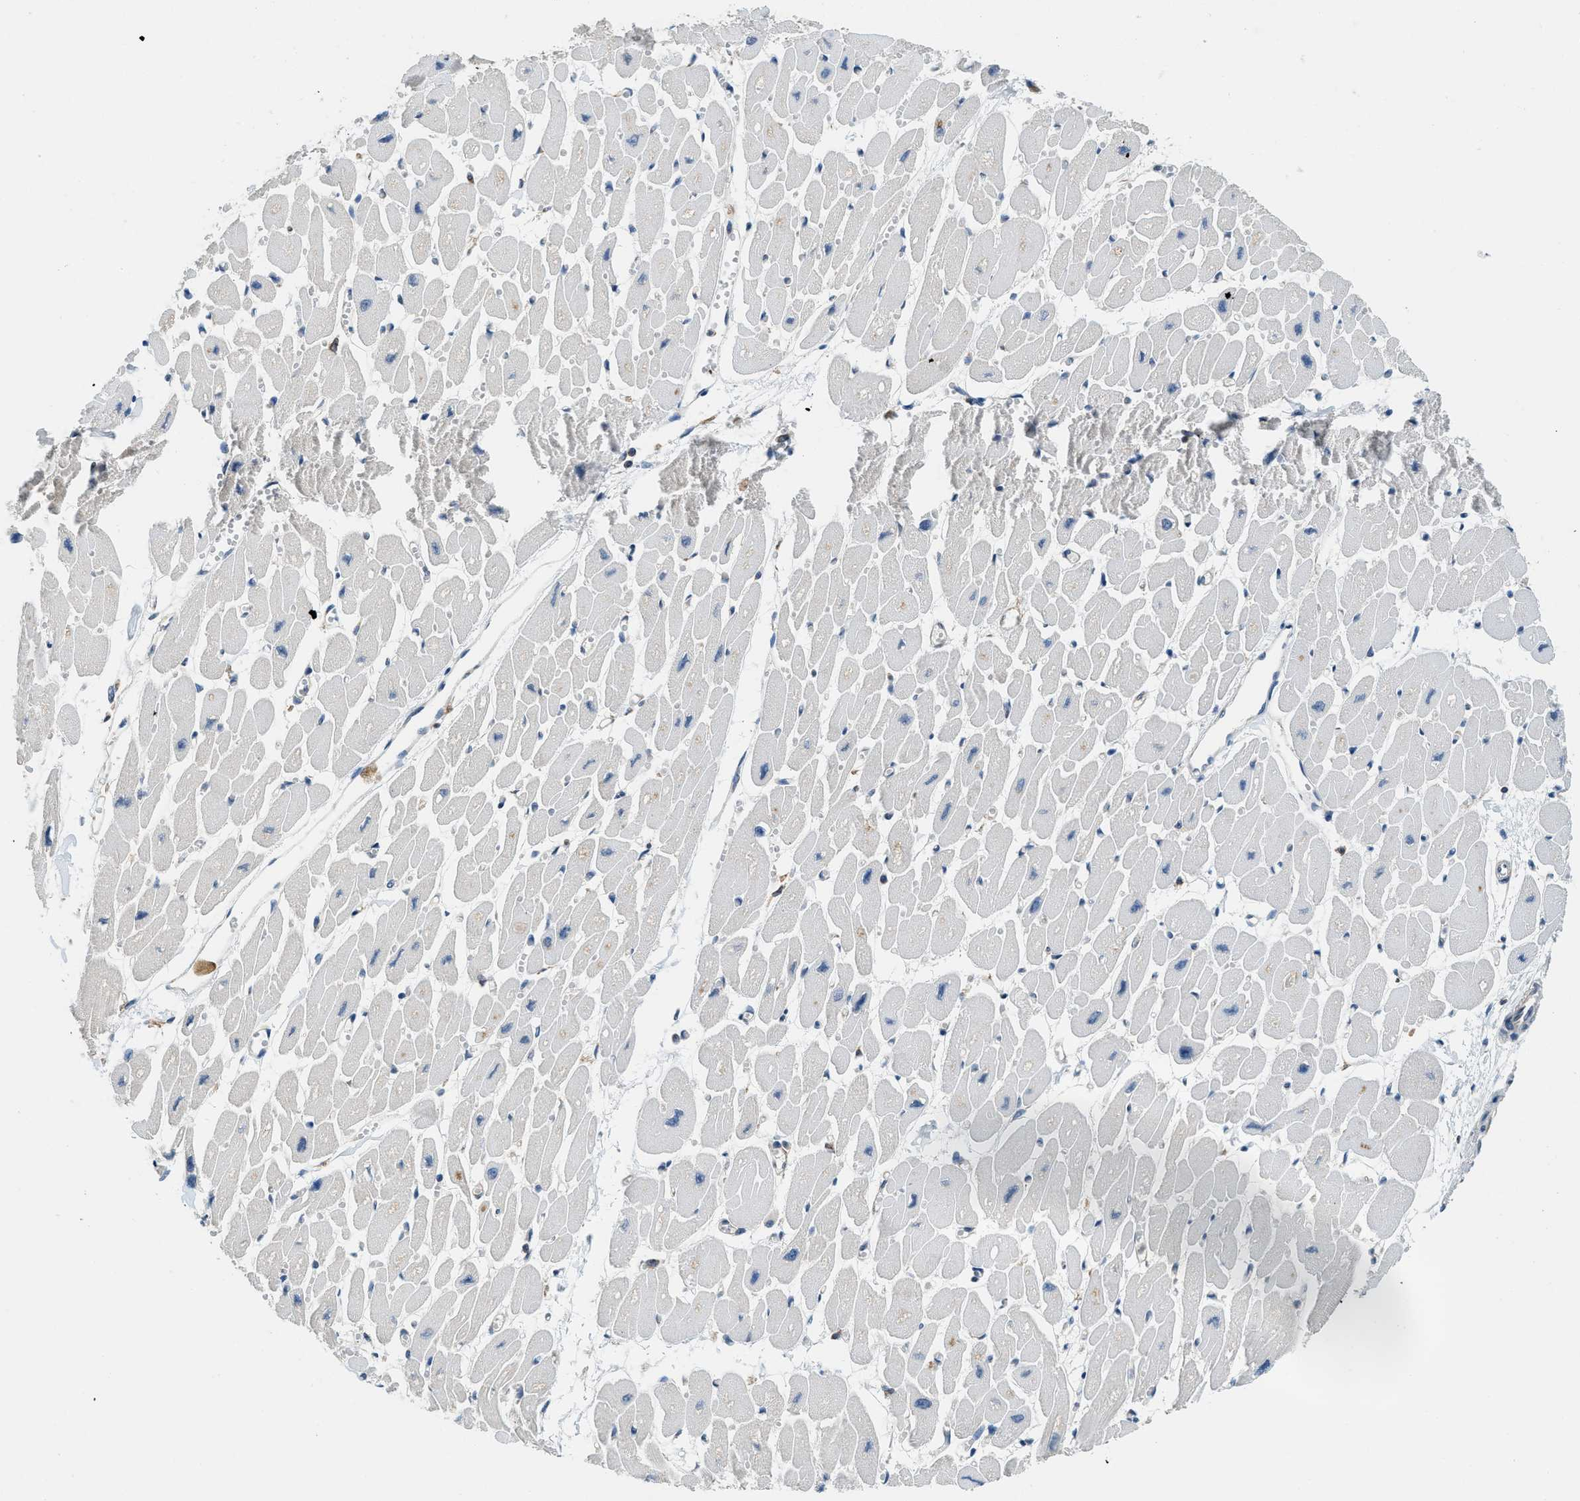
{"staining": {"intensity": "negative", "quantity": "none", "location": "none"}, "tissue": "heart muscle", "cell_type": "Cardiomyocytes", "image_type": "normal", "snomed": [{"axis": "morphology", "description": "Normal tissue, NOS"}, {"axis": "topography", "description": "Heart"}], "caption": "IHC image of normal heart muscle: heart muscle stained with DAB (3,3'-diaminobenzidine) shows no significant protein expression in cardiomyocytes.", "gene": "BCAP31", "patient": {"sex": "female", "age": 54}}